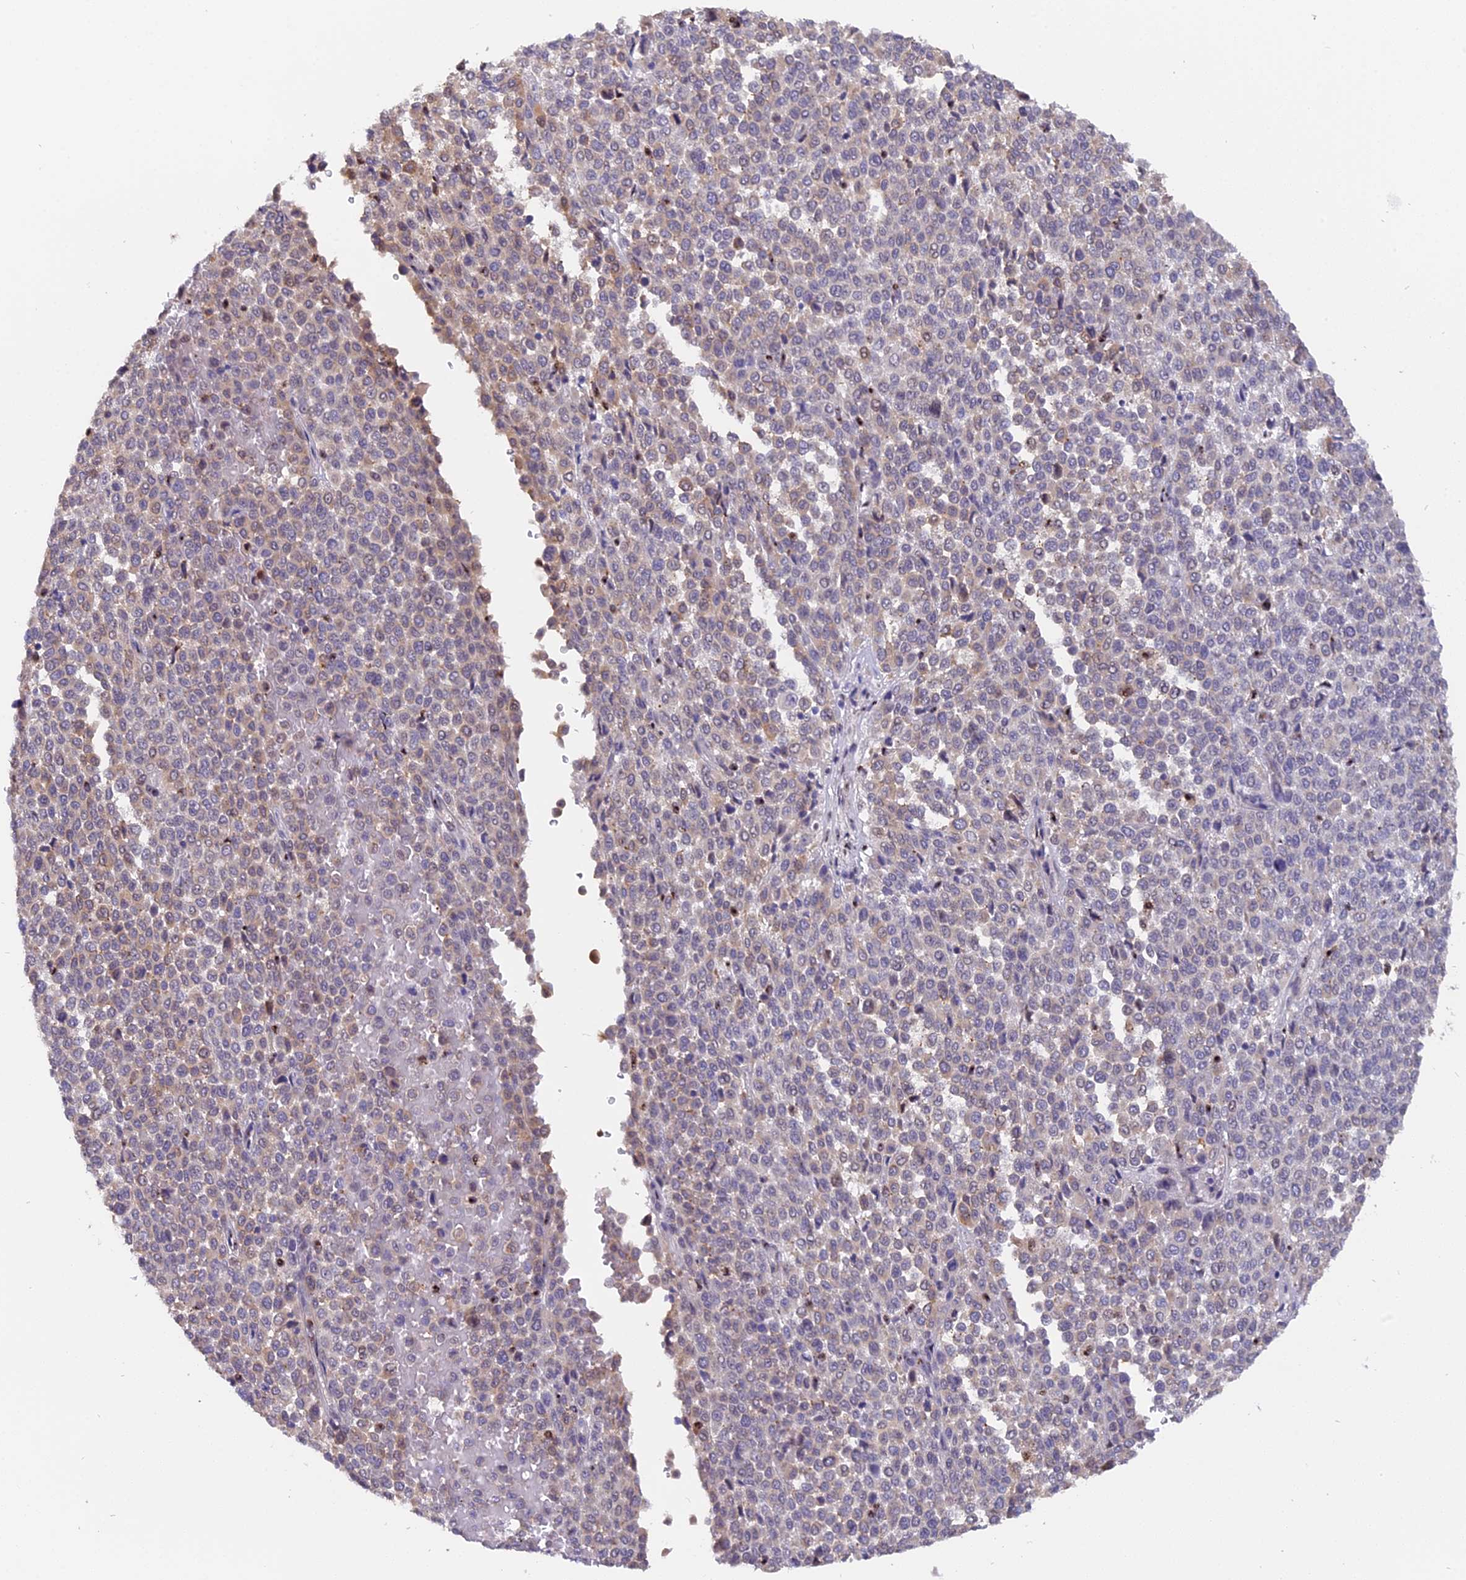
{"staining": {"intensity": "weak", "quantity": "<25%", "location": "cytoplasmic/membranous"}, "tissue": "melanoma", "cell_type": "Tumor cells", "image_type": "cancer", "snomed": [{"axis": "morphology", "description": "Malignant melanoma, Metastatic site"}, {"axis": "topography", "description": "Pancreas"}], "caption": "Immunohistochemical staining of melanoma reveals no significant staining in tumor cells. (DAB immunohistochemistry (IHC), high magnification).", "gene": "FAM118B", "patient": {"sex": "female", "age": 30}}